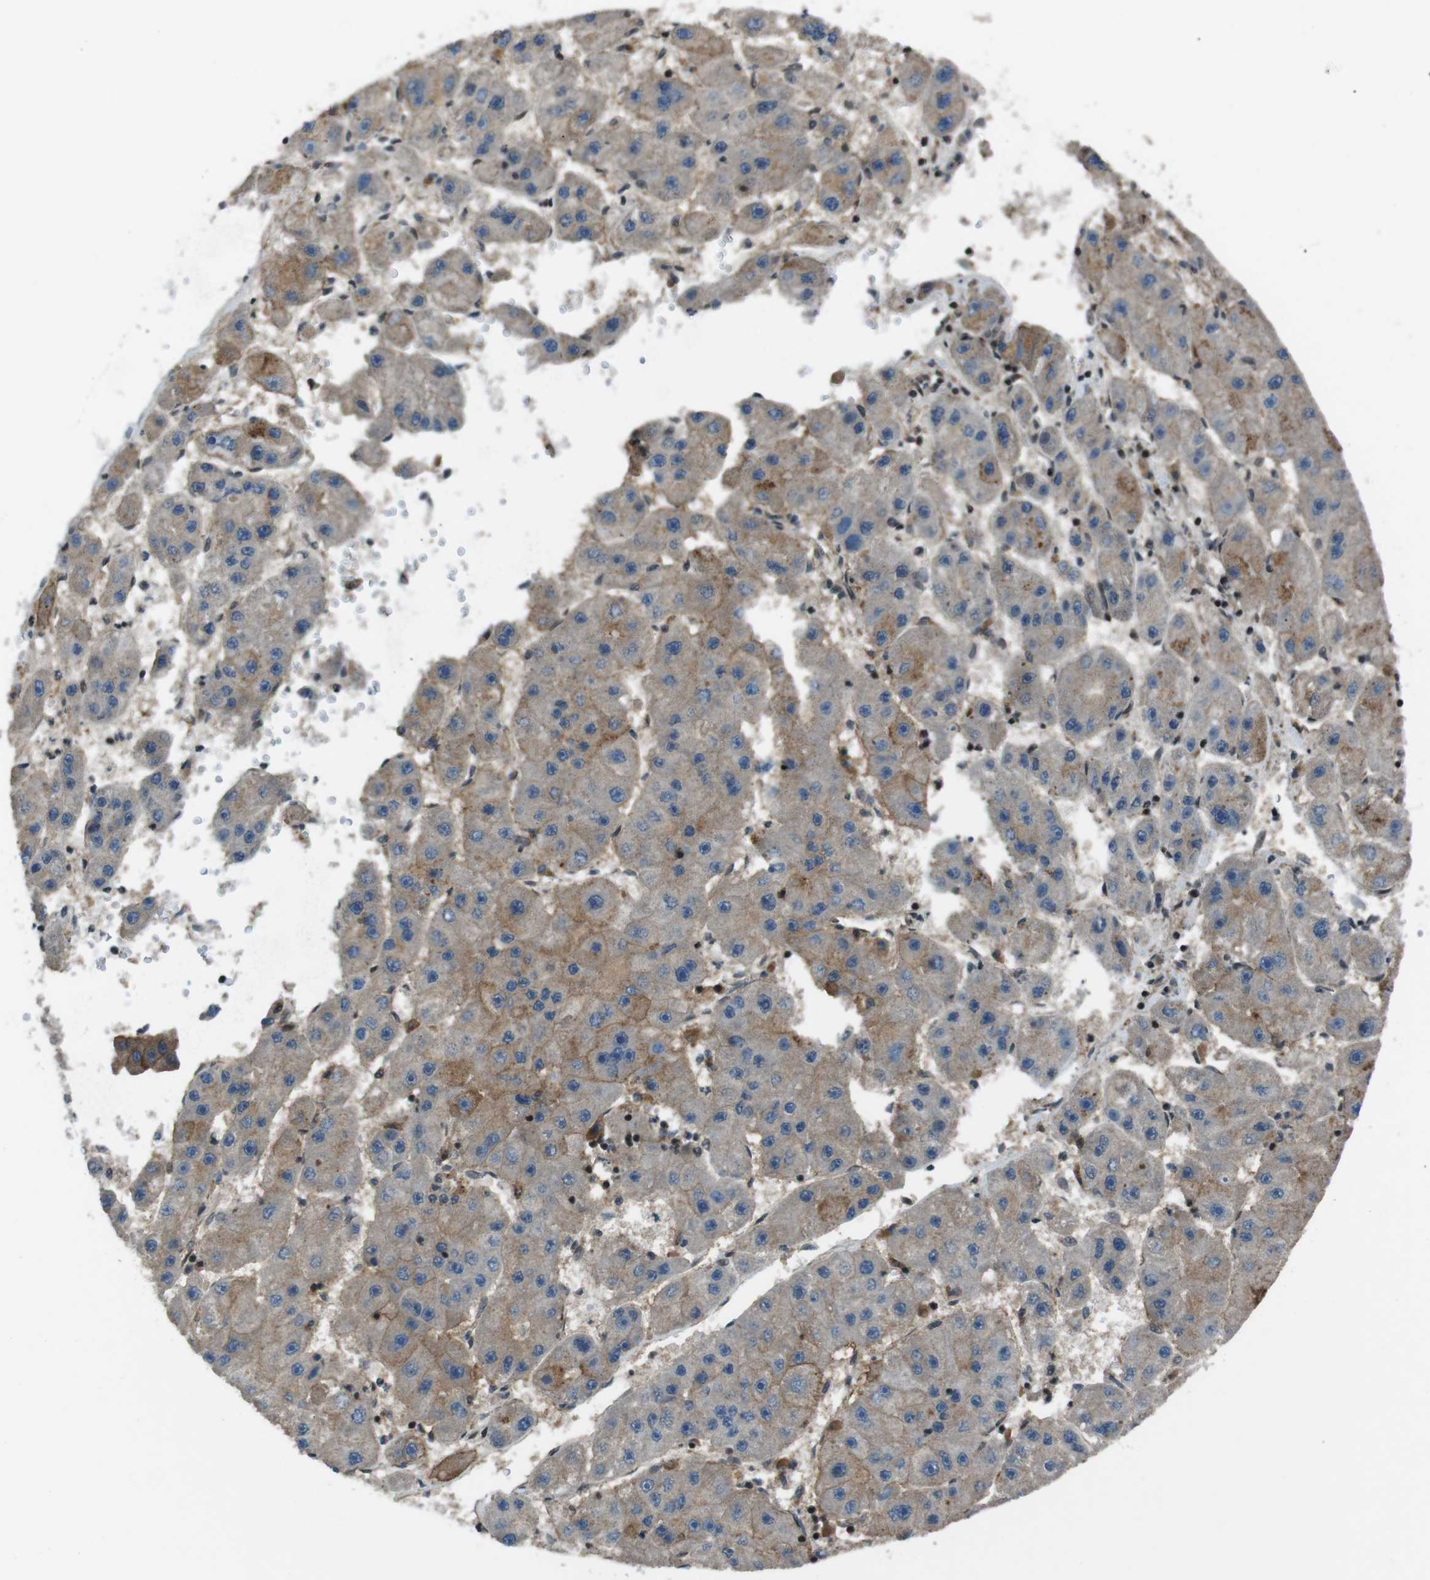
{"staining": {"intensity": "moderate", "quantity": "25%-75%", "location": "cytoplasmic/membranous"}, "tissue": "liver cancer", "cell_type": "Tumor cells", "image_type": "cancer", "snomed": [{"axis": "morphology", "description": "Carcinoma, Hepatocellular, NOS"}, {"axis": "topography", "description": "Liver"}], "caption": "Immunohistochemistry (IHC) of human liver hepatocellular carcinoma shows medium levels of moderate cytoplasmic/membranous positivity in about 25%-75% of tumor cells.", "gene": "TIAM2", "patient": {"sex": "female", "age": 61}}